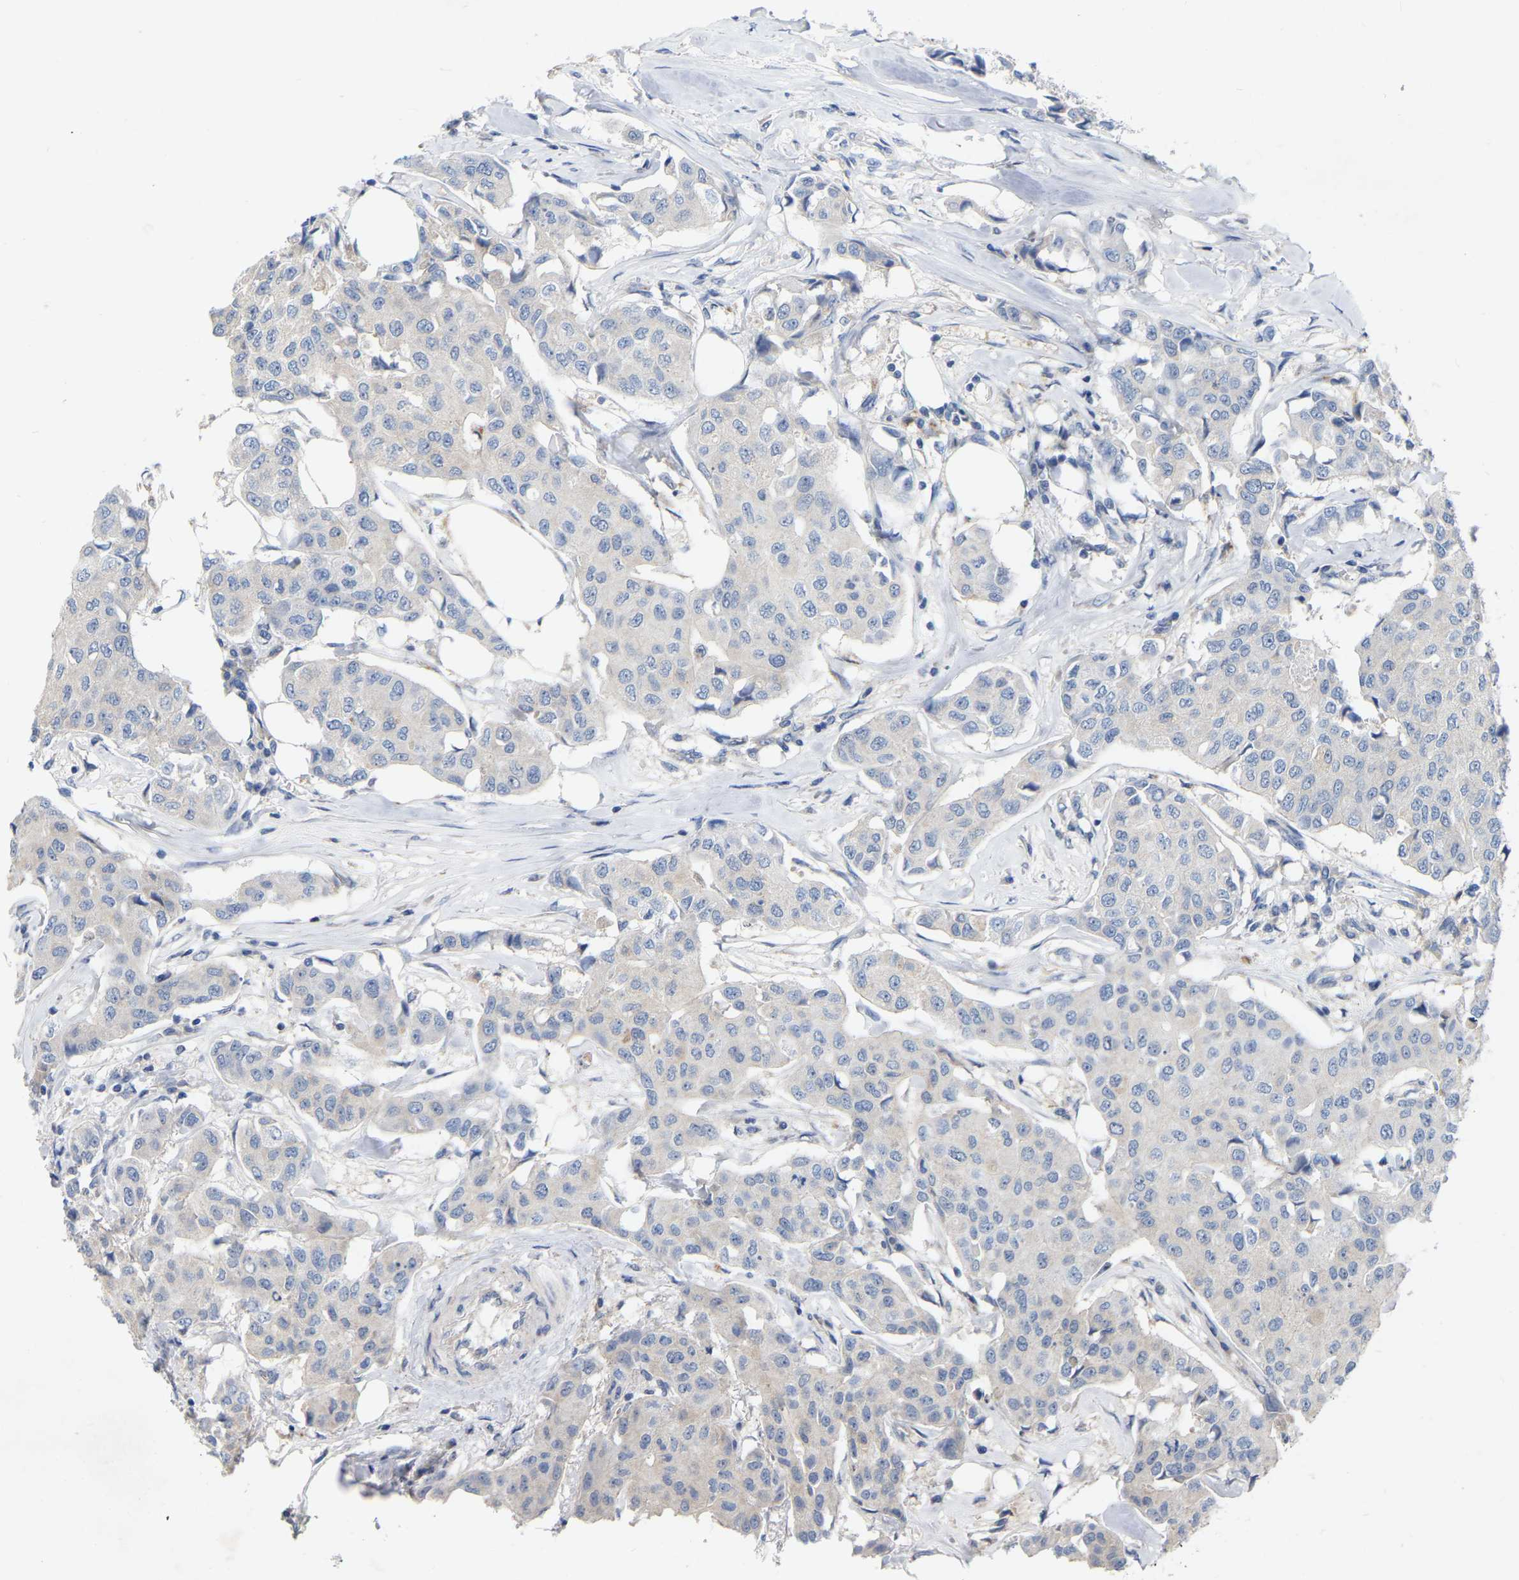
{"staining": {"intensity": "negative", "quantity": "none", "location": "none"}, "tissue": "breast cancer", "cell_type": "Tumor cells", "image_type": "cancer", "snomed": [{"axis": "morphology", "description": "Duct carcinoma"}, {"axis": "topography", "description": "Breast"}], "caption": "Immunohistochemistry (IHC) of breast cancer exhibits no positivity in tumor cells.", "gene": "WIPI2", "patient": {"sex": "female", "age": 80}}